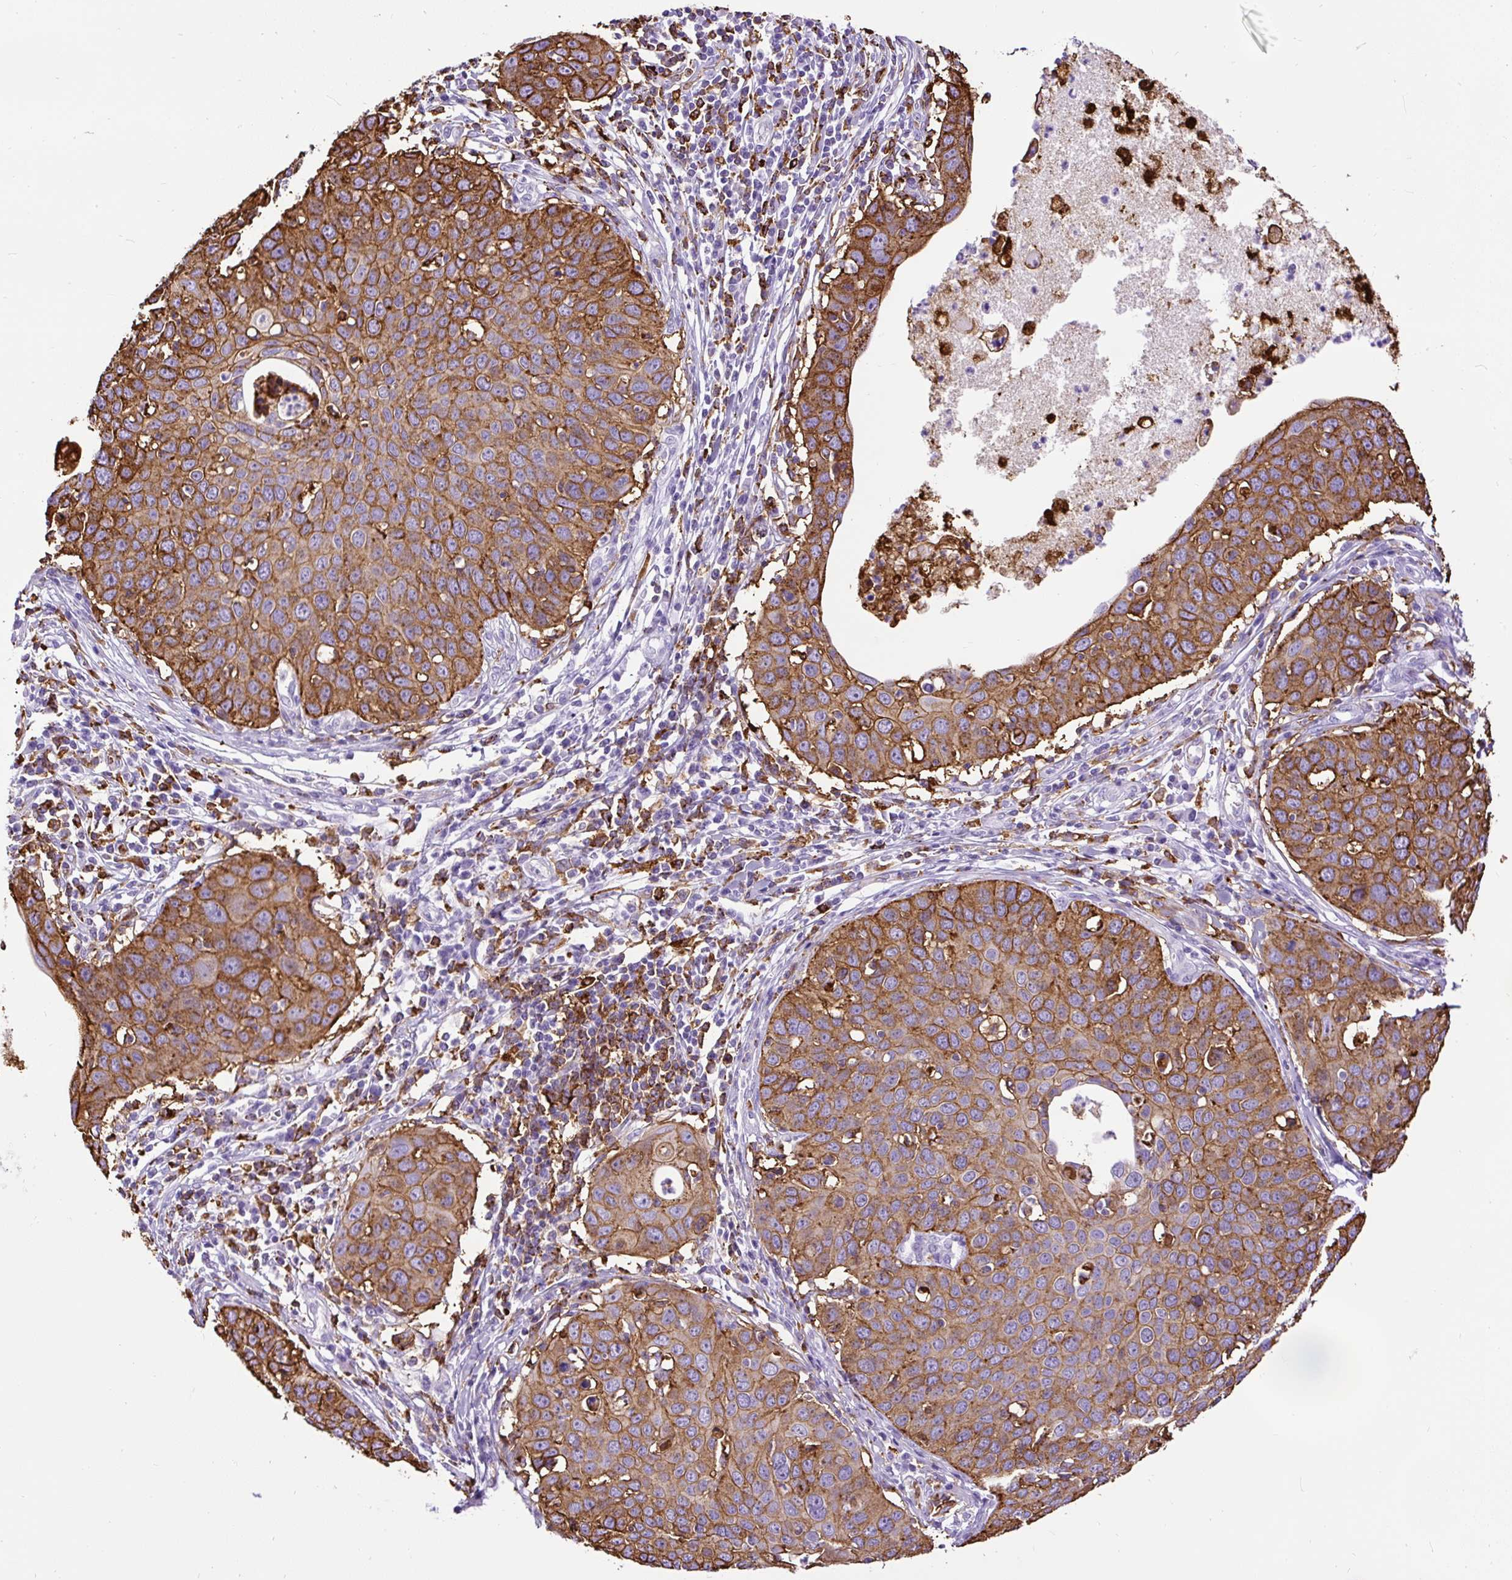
{"staining": {"intensity": "moderate", "quantity": ">75%", "location": "cytoplasmic/membranous"}, "tissue": "cervical cancer", "cell_type": "Tumor cells", "image_type": "cancer", "snomed": [{"axis": "morphology", "description": "Squamous cell carcinoma, NOS"}, {"axis": "topography", "description": "Cervix"}], "caption": "Human squamous cell carcinoma (cervical) stained with a protein marker reveals moderate staining in tumor cells.", "gene": "HLA-DRA", "patient": {"sex": "female", "age": 36}}